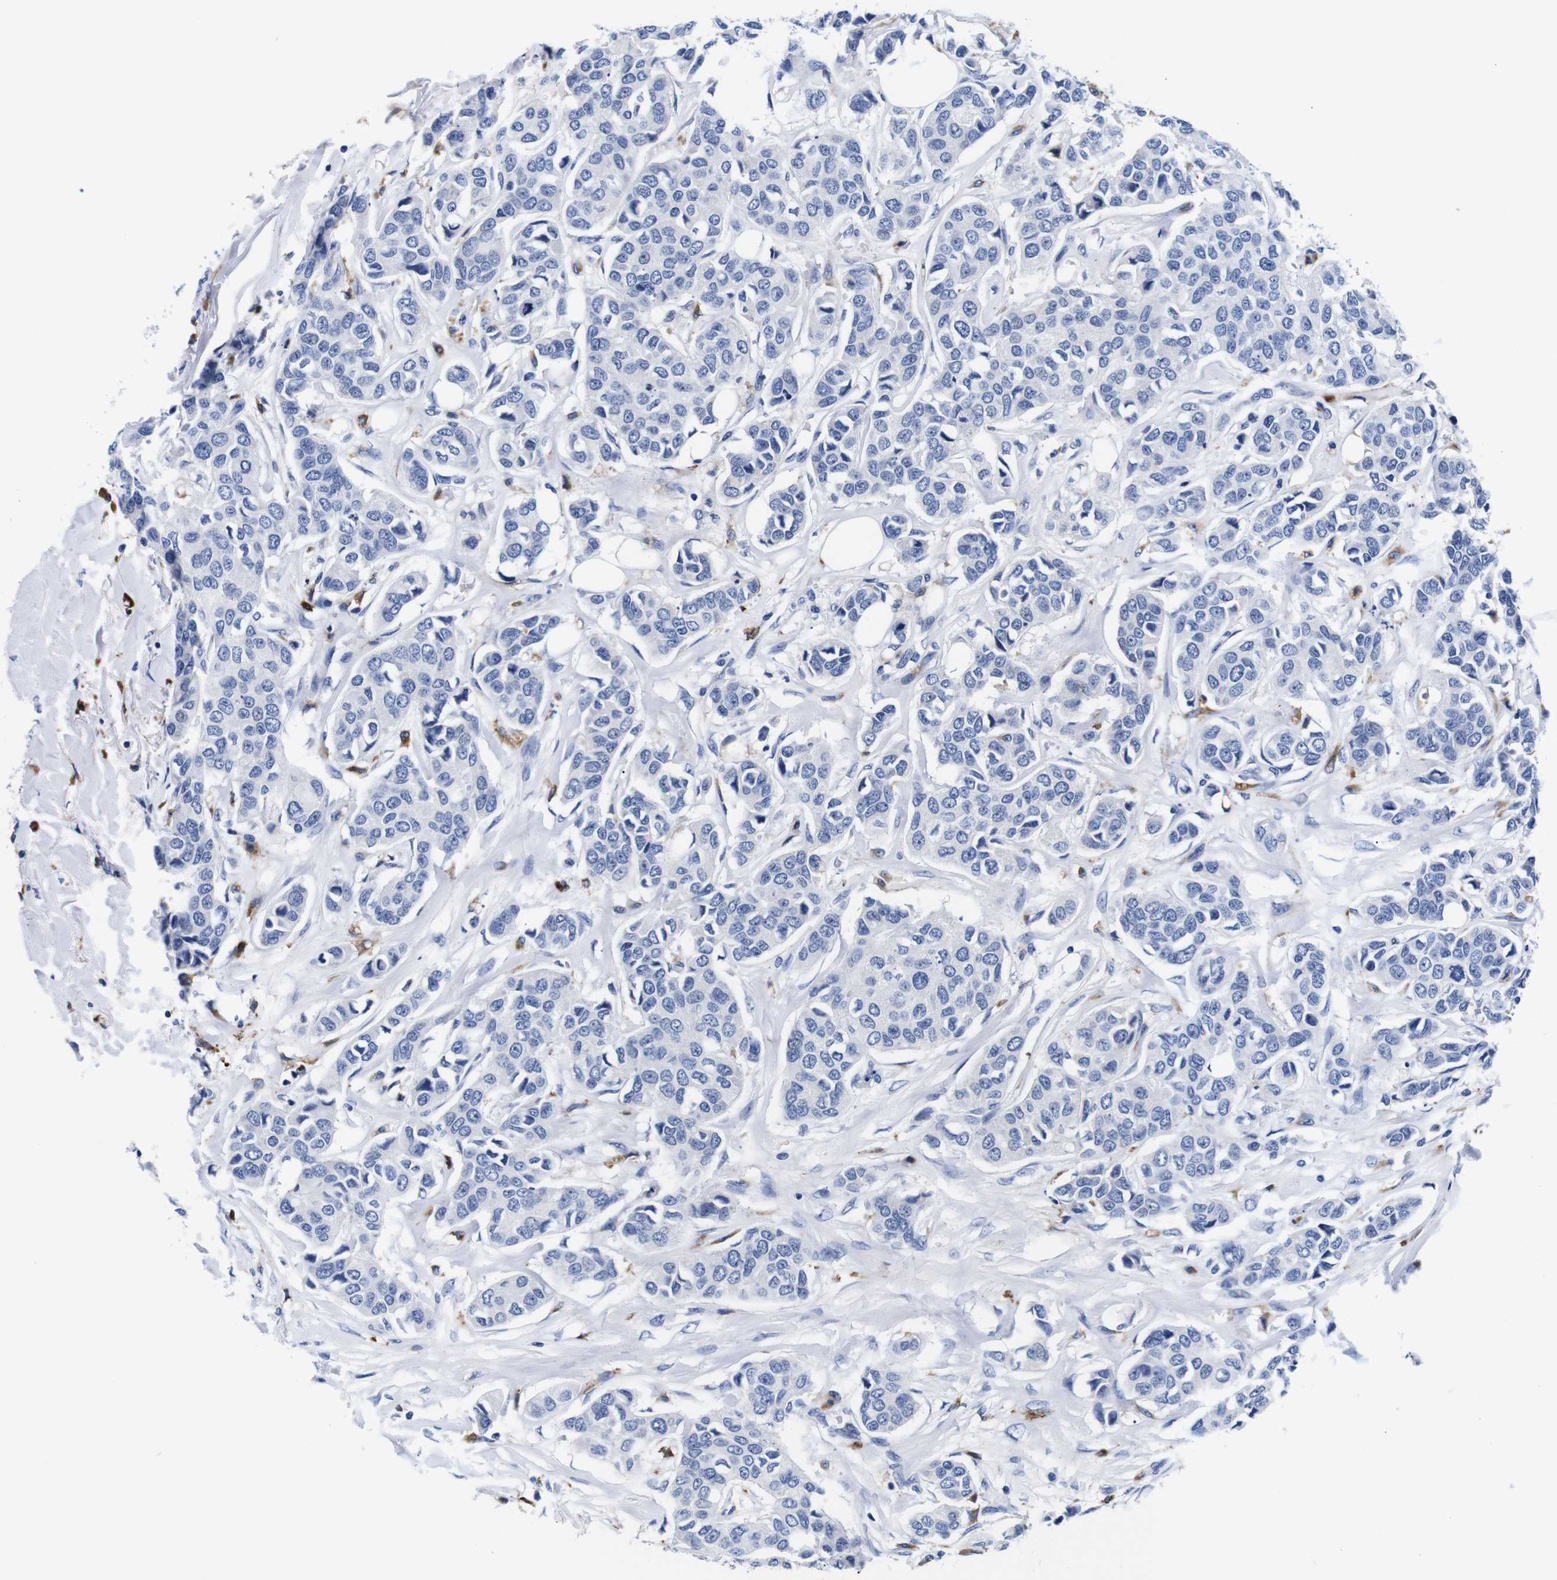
{"staining": {"intensity": "negative", "quantity": "none", "location": "none"}, "tissue": "breast cancer", "cell_type": "Tumor cells", "image_type": "cancer", "snomed": [{"axis": "morphology", "description": "Duct carcinoma"}, {"axis": "topography", "description": "Breast"}], "caption": "Tumor cells are negative for brown protein staining in invasive ductal carcinoma (breast). (Brightfield microscopy of DAB (3,3'-diaminobenzidine) immunohistochemistry at high magnification).", "gene": "HLA-DMB", "patient": {"sex": "female", "age": 80}}